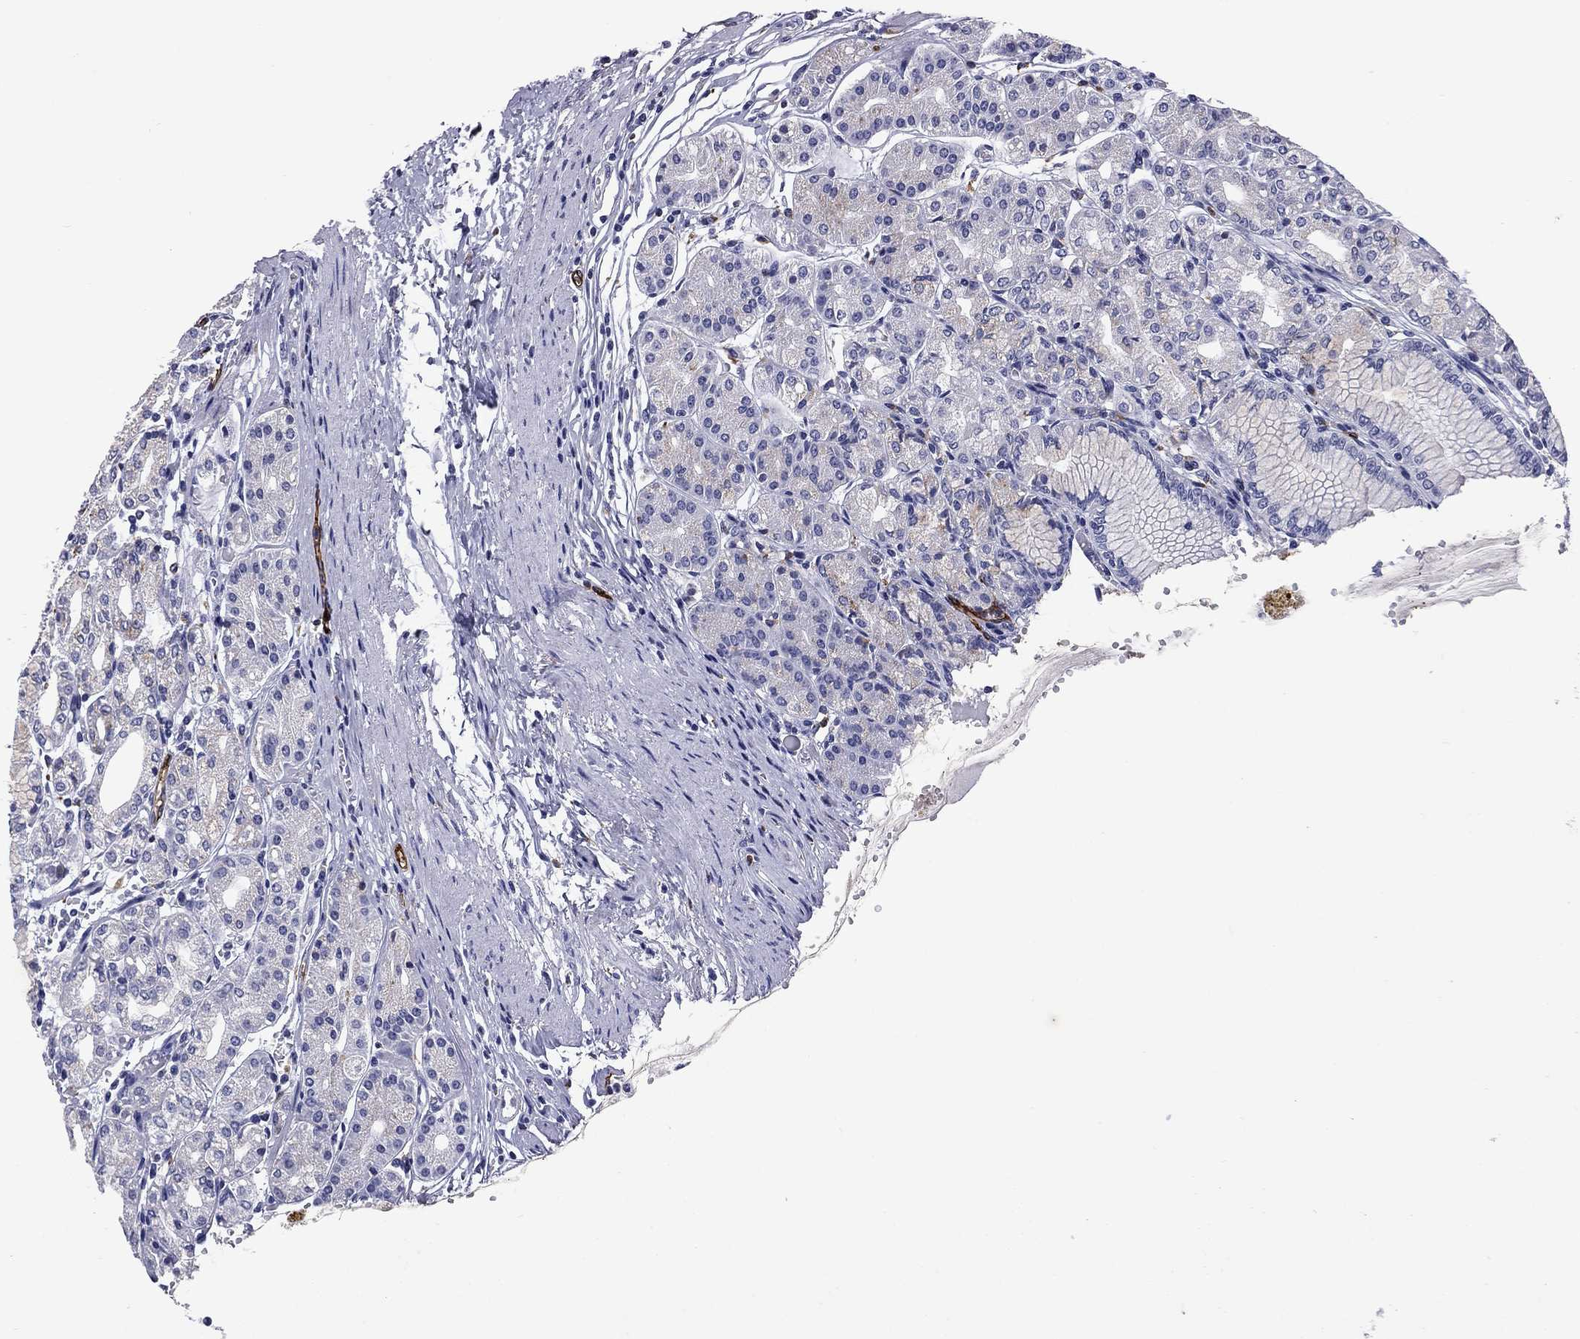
{"staining": {"intensity": "negative", "quantity": "none", "location": "none"}, "tissue": "stomach", "cell_type": "Glandular cells", "image_type": "normal", "snomed": [{"axis": "morphology", "description": "Normal tissue, NOS"}, {"axis": "topography", "description": "Skeletal muscle"}, {"axis": "topography", "description": "Stomach"}], "caption": "Immunohistochemistry (IHC) image of unremarkable stomach: human stomach stained with DAB (3,3'-diaminobenzidine) demonstrates no significant protein staining in glandular cells.", "gene": "MADCAM1", "patient": {"sex": "female", "age": 57}}